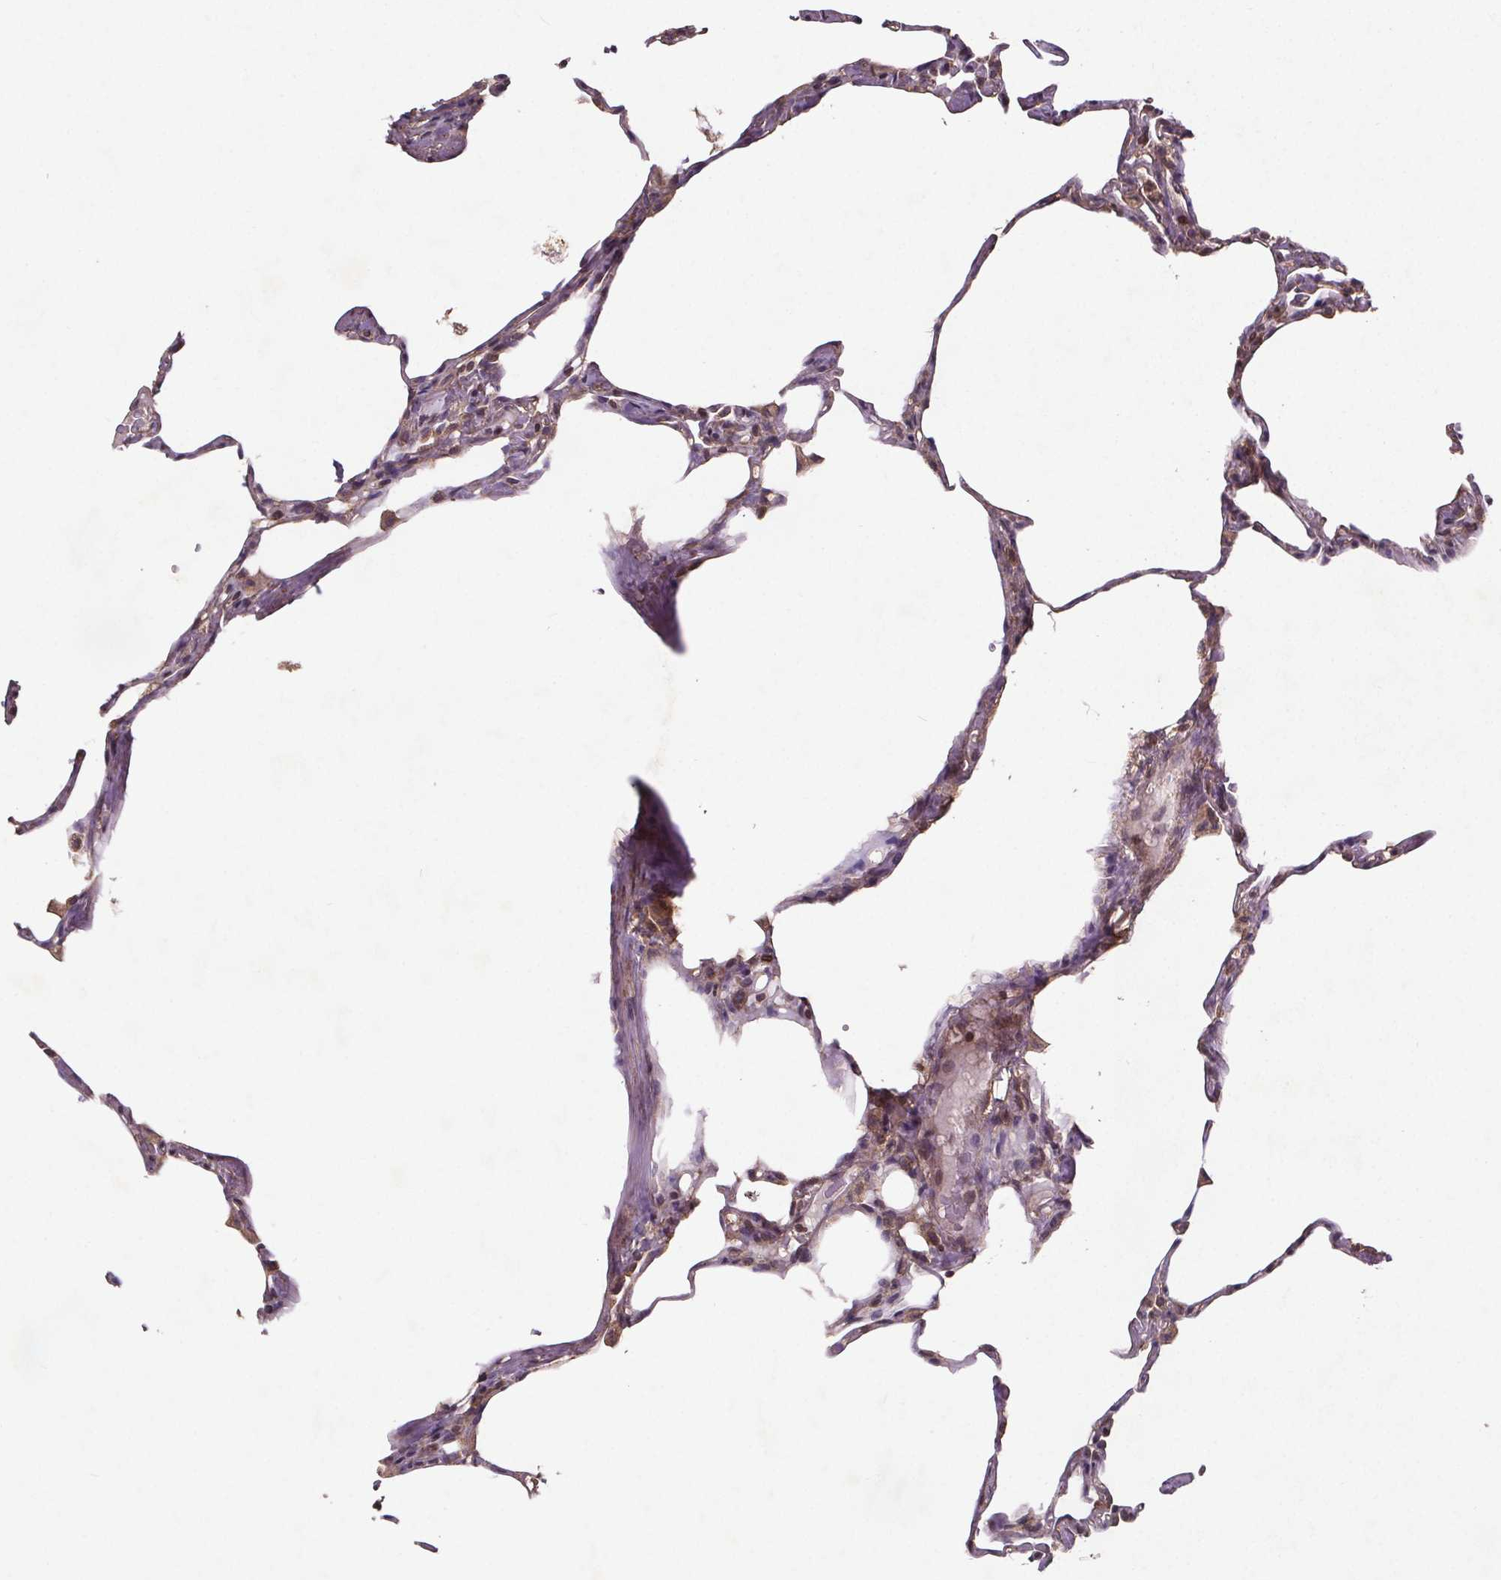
{"staining": {"intensity": "negative", "quantity": "none", "location": "none"}, "tissue": "lung", "cell_type": "Alveolar cells", "image_type": "normal", "snomed": [{"axis": "morphology", "description": "Normal tissue, NOS"}, {"axis": "topography", "description": "Lung"}], "caption": "The immunohistochemistry (IHC) photomicrograph has no significant expression in alveolar cells of lung.", "gene": "STRN3", "patient": {"sex": "male", "age": 65}}